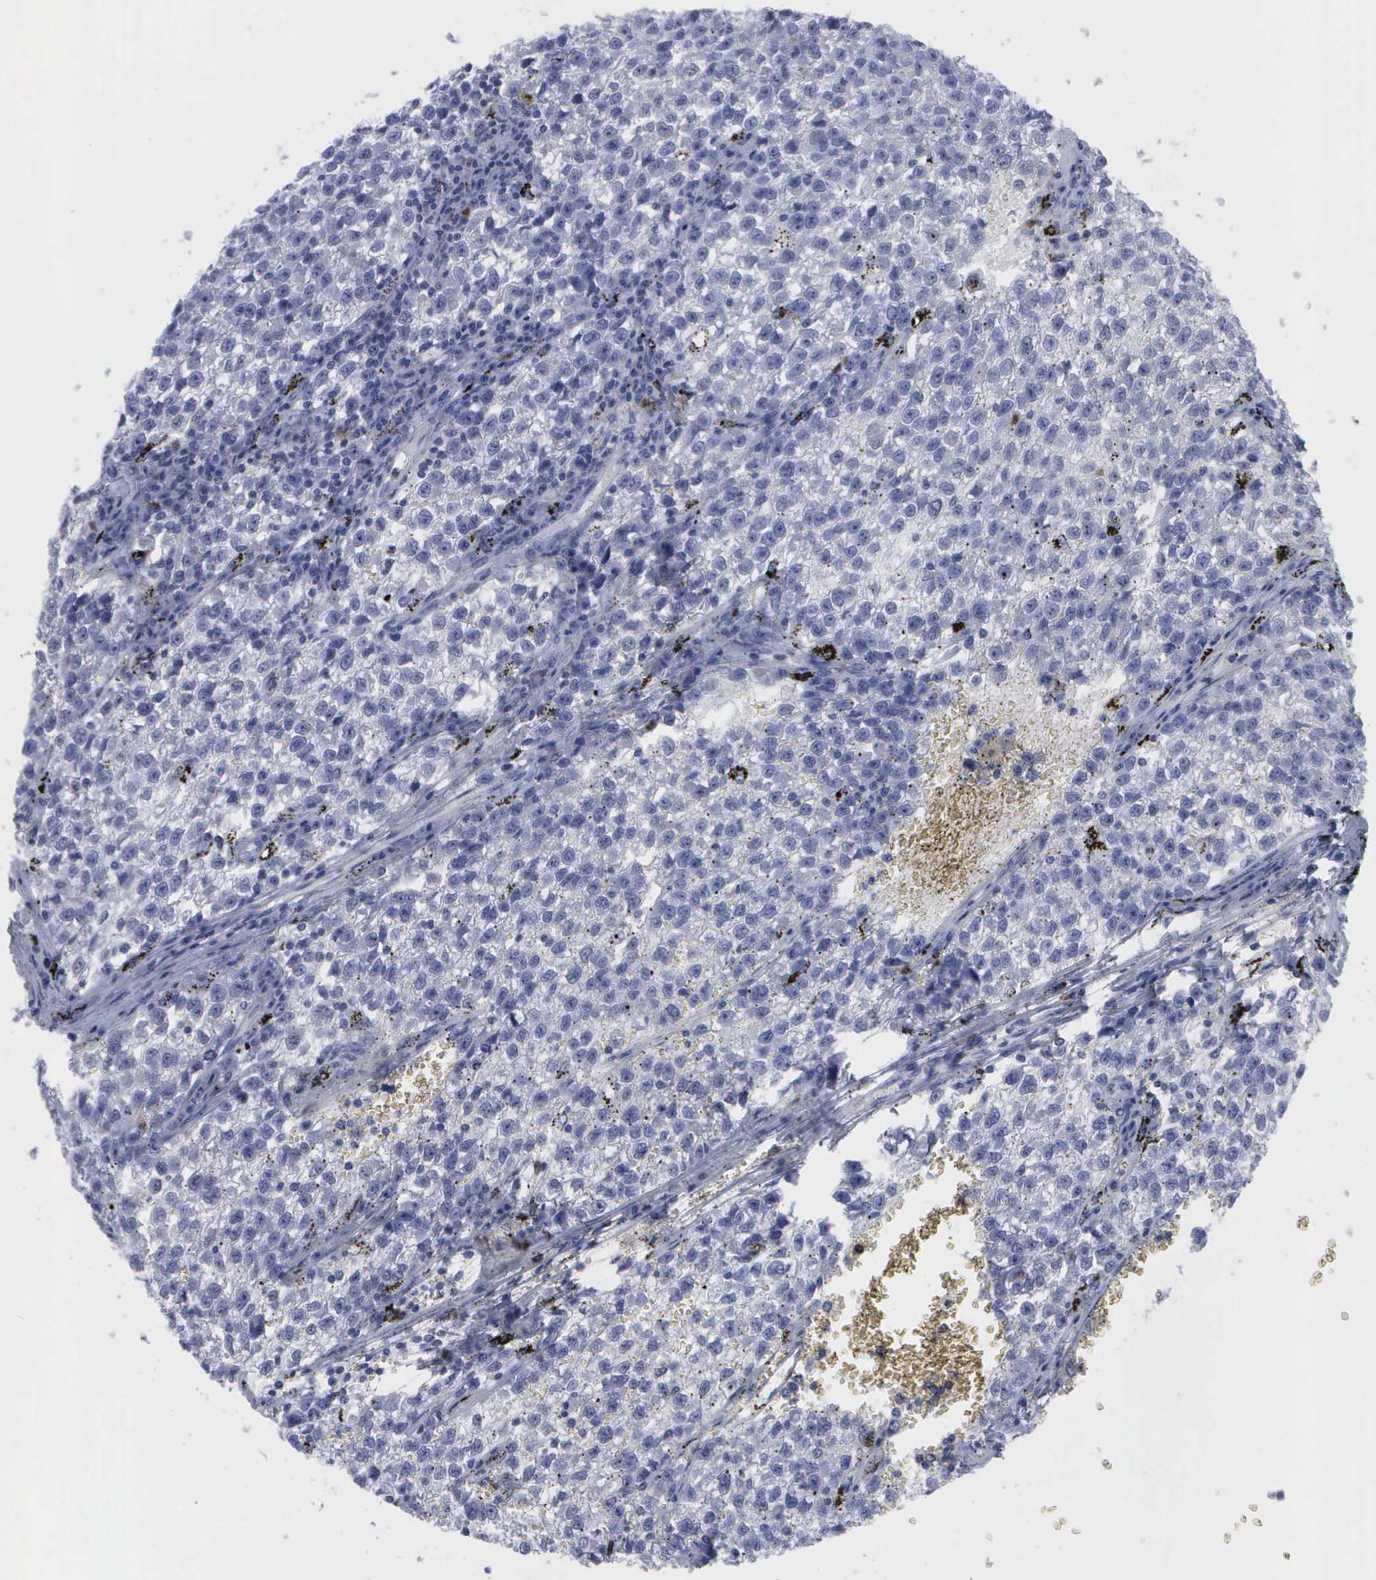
{"staining": {"intensity": "negative", "quantity": "none", "location": "none"}, "tissue": "testis cancer", "cell_type": "Tumor cells", "image_type": "cancer", "snomed": [{"axis": "morphology", "description": "Seminoma, NOS"}, {"axis": "topography", "description": "Testis"}], "caption": "This is an IHC histopathology image of testis cancer. There is no staining in tumor cells.", "gene": "CSTA", "patient": {"sex": "male", "age": 35}}